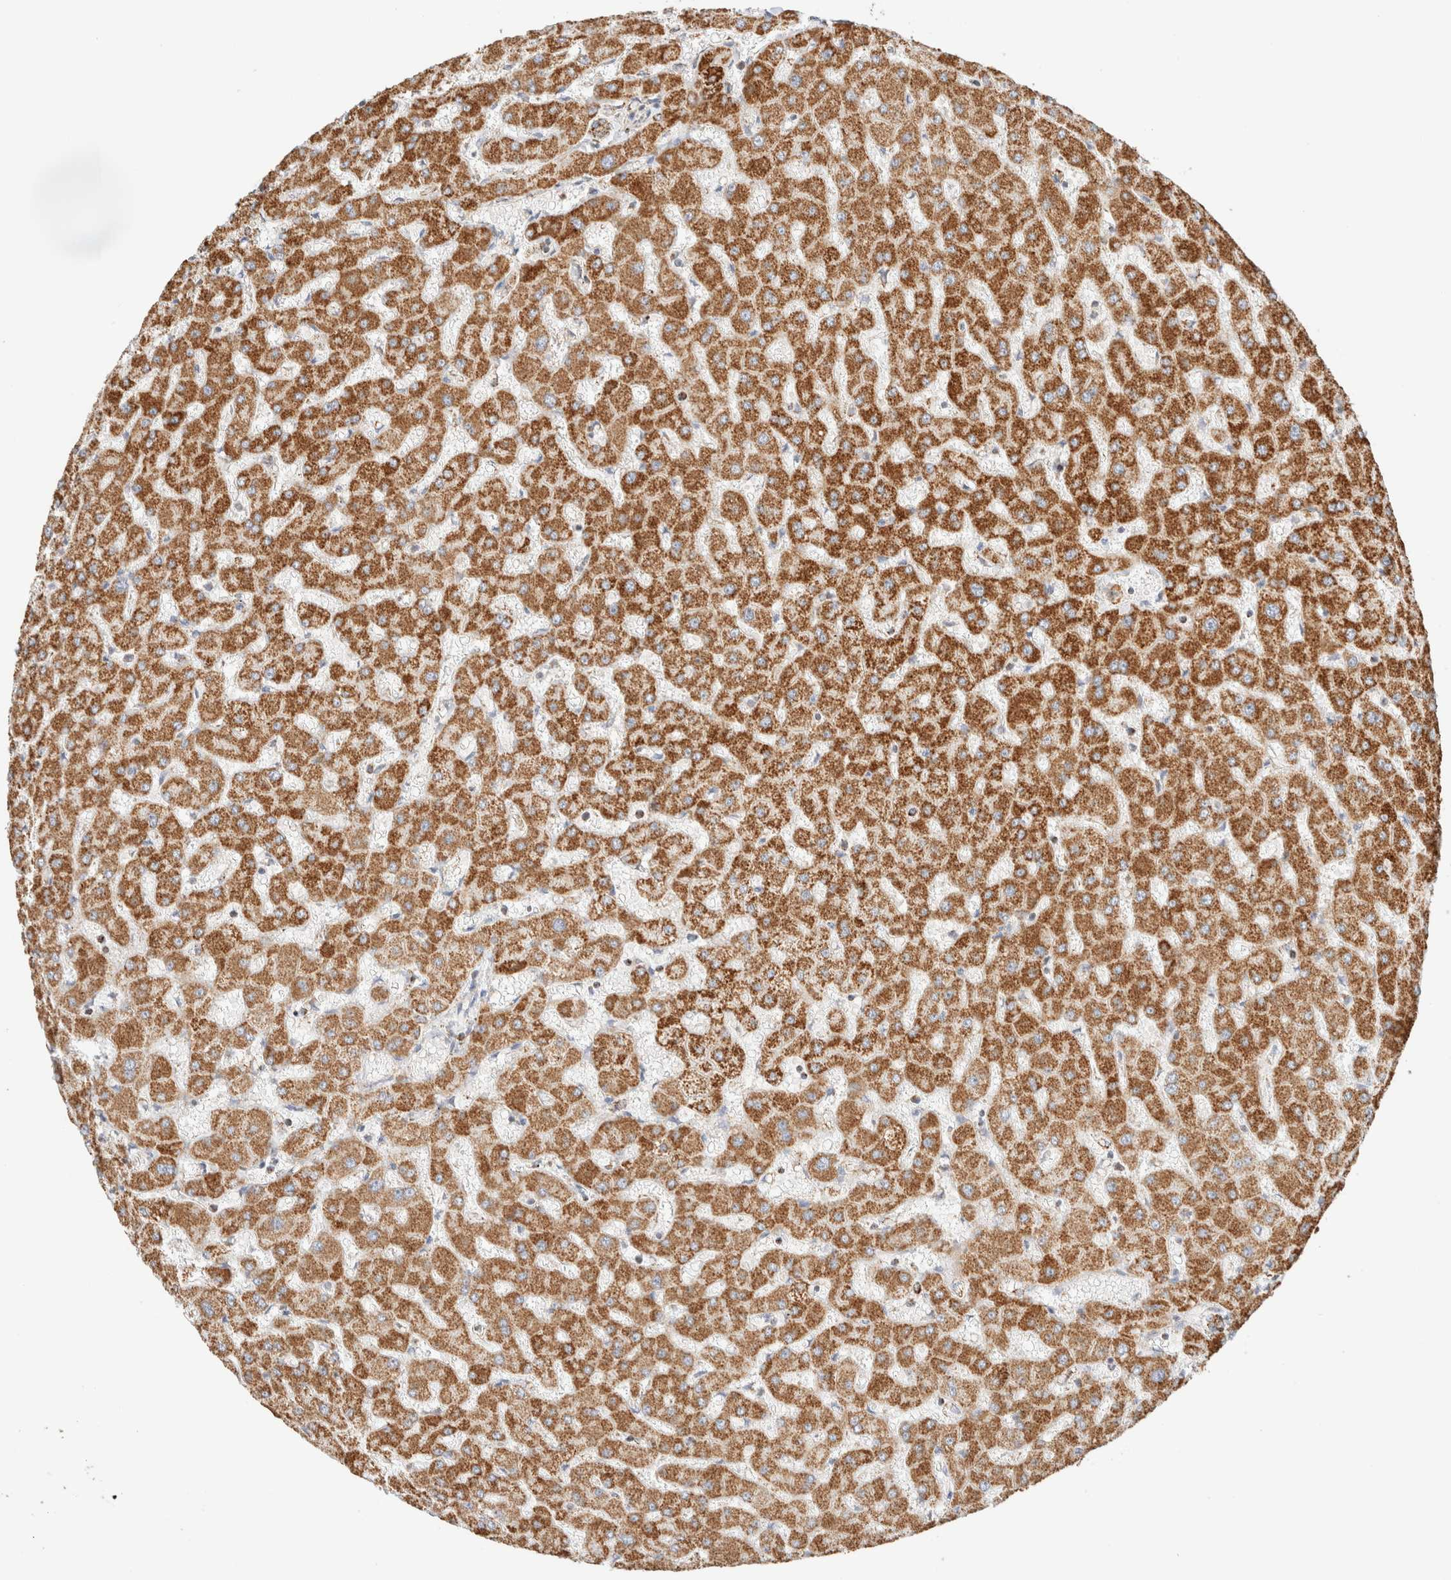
{"staining": {"intensity": "moderate", "quantity": ">75%", "location": "cytoplasmic/membranous"}, "tissue": "liver", "cell_type": "Cholangiocytes", "image_type": "normal", "snomed": [{"axis": "morphology", "description": "Normal tissue, NOS"}, {"axis": "topography", "description": "Liver"}], "caption": "This histopathology image shows immunohistochemistry staining of normal human liver, with medium moderate cytoplasmic/membranous positivity in about >75% of cholangiocytes.", "gene": "PHB2", "patient": {"sex": "female", "age": 63}}